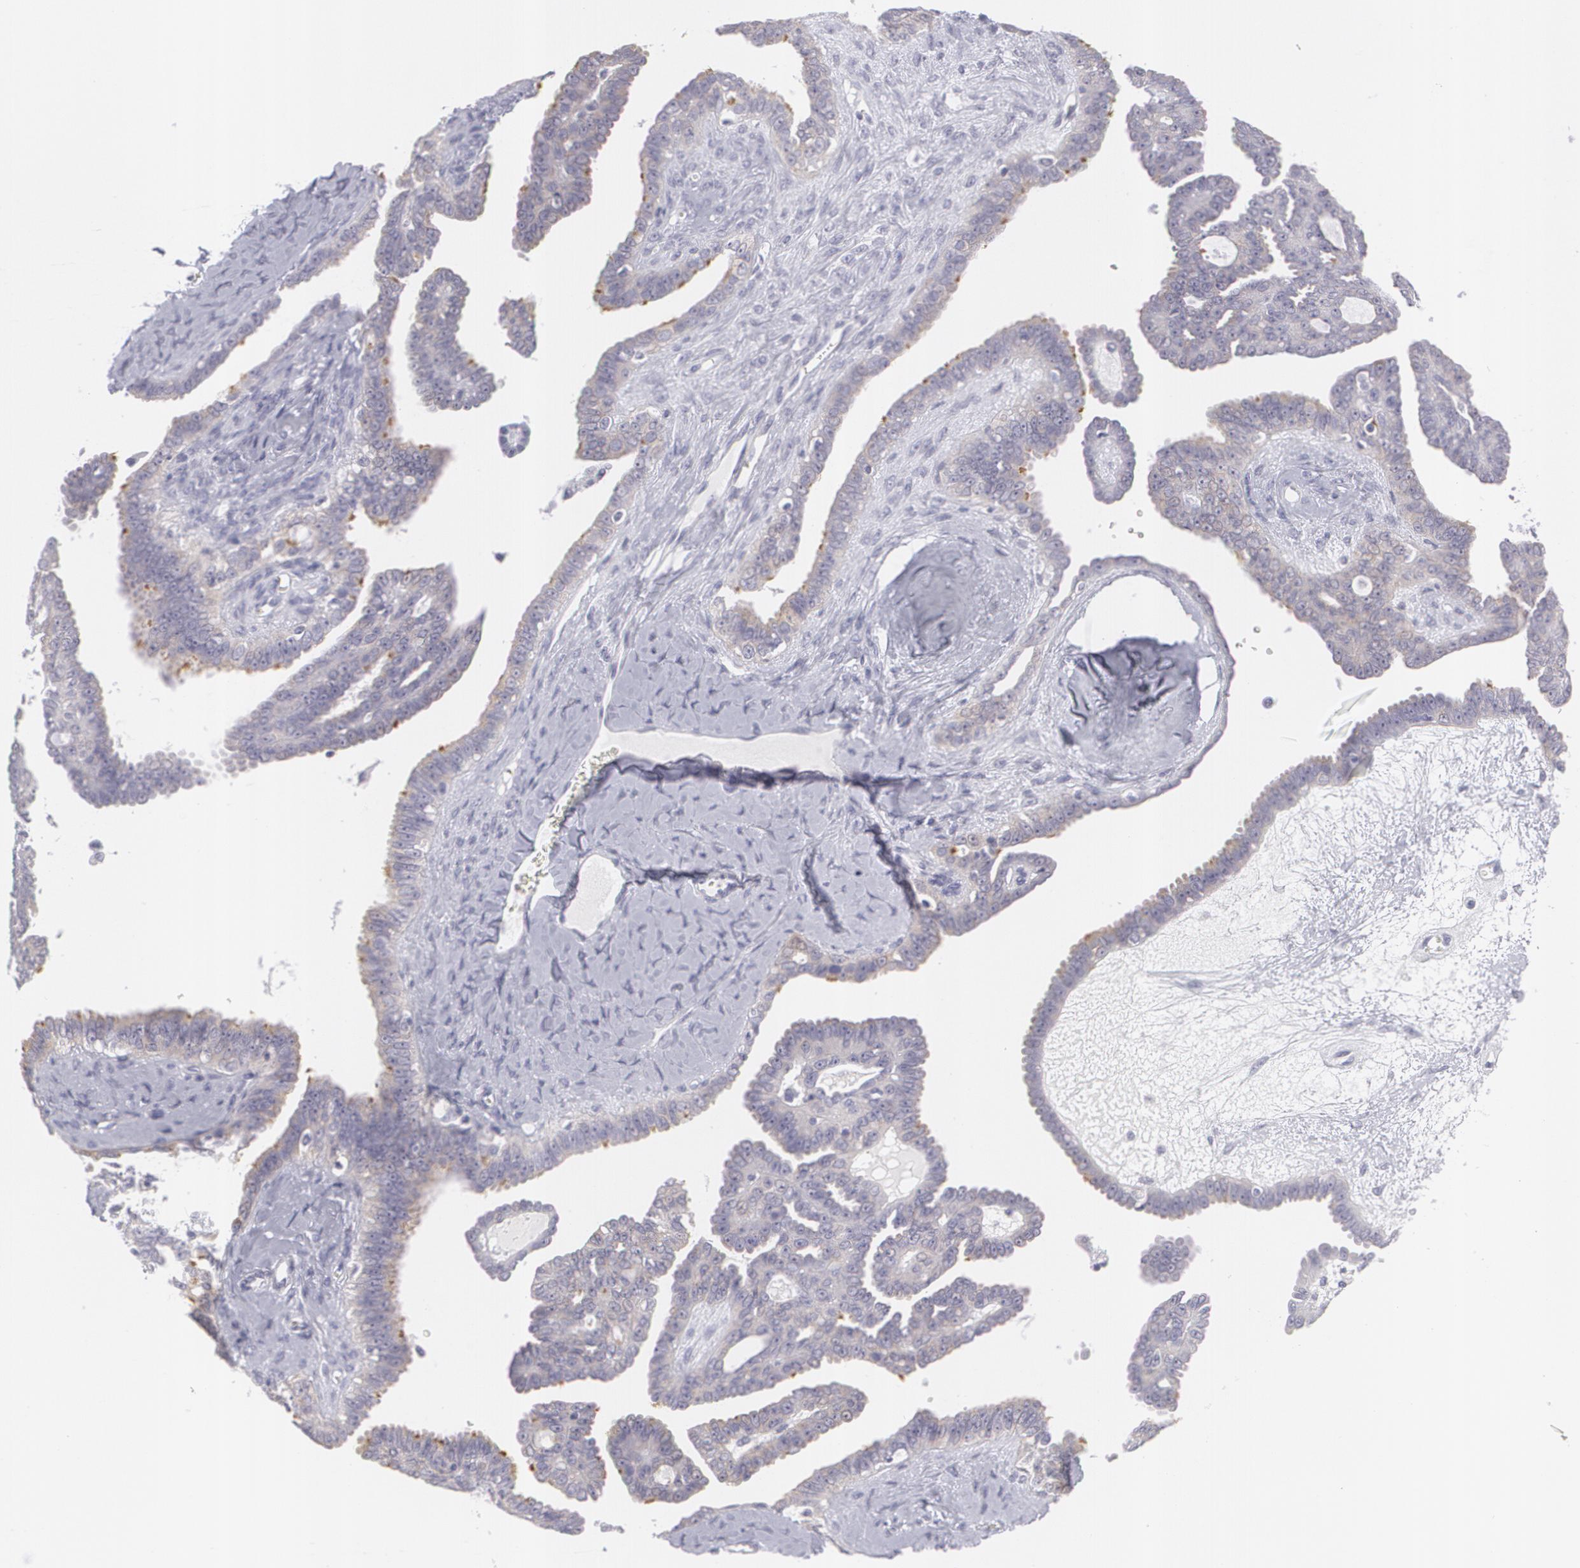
{"staining": {"intensity": "weak", "quantity": "<25%", "location": "cytoplasmic/membranous"}, "tissue": "ovarian cancer", "cell_type": "Tumor cells", "image_type": "cancer", "snomed": [{"axis": "morphology", "description": "Cystadenocarcinoma, serous, NOS"}, {"axis": "topography", "description": "Ovary"}], "caption": "This image is of ovarian cancer (serous cystadenocarcinoma) stained with immunohistochemistry (IHC) to label a protein in brown with the nuclei are counter-stained blue. There is no staining in tumor cells.", "gene": "MBNL3", "patient": {"sex": "female", "age": 71}}